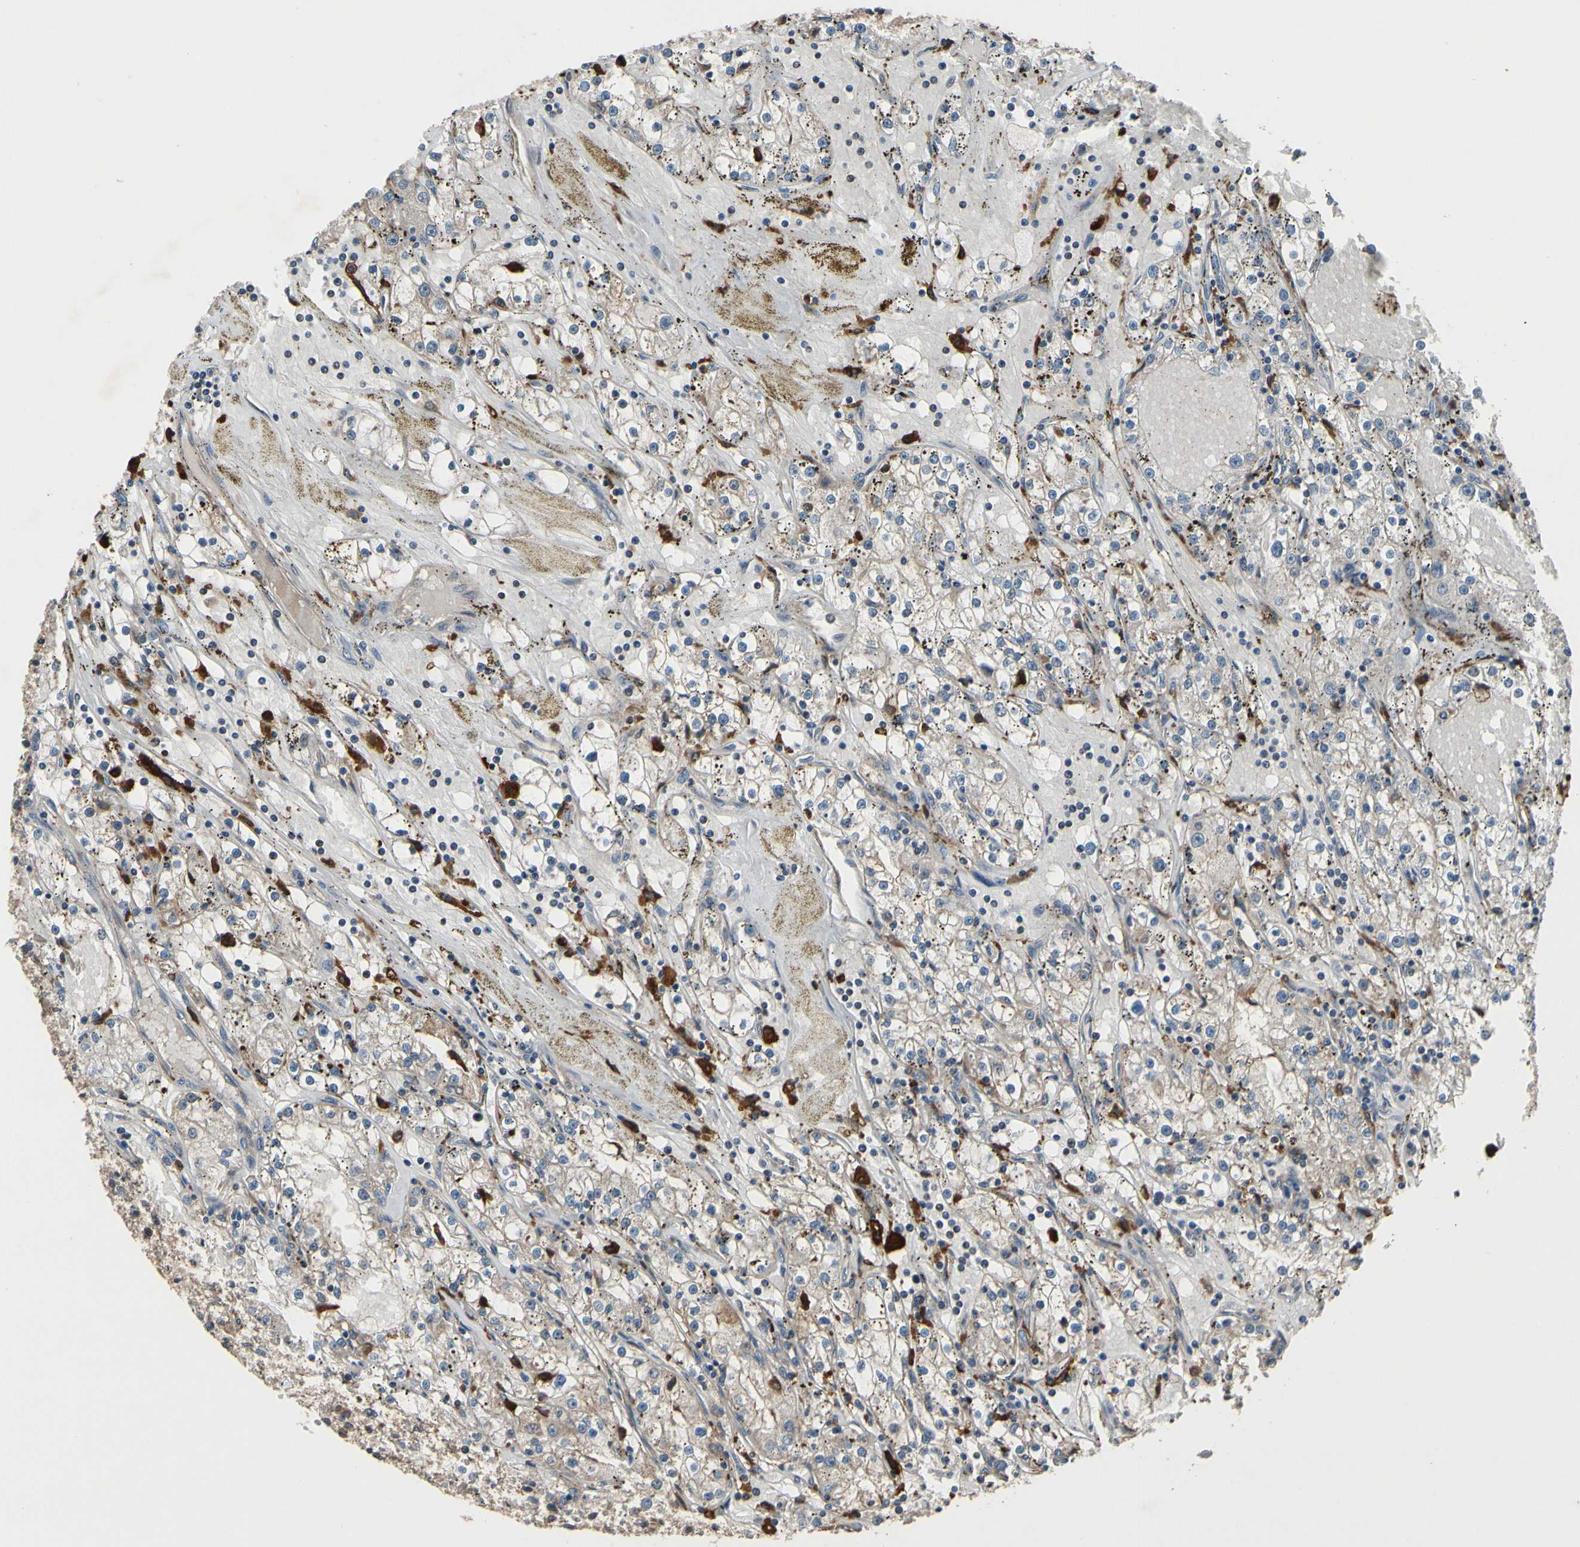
{"staining": {"intensity": "weak", "quantity": ">75%", "location": "cytoplasmic/membranous"}, "tissue": "renal cancer", "cell_type": "Tumor cells", "image_type": "cancer", "snomed": [{"axis": "morphology", "description": "Adenocarcinoma, NOS"}, {"axis": "topography", "description": "Kidney"}], "caption": "Renal adenocarcinoma stained with a brown dye reveals weak cytoplasmic/membranous positive positivity in about >75% of tumor cells.", "gene": "MBTPS2", "patient": {"sex": "male", "age": 56}}